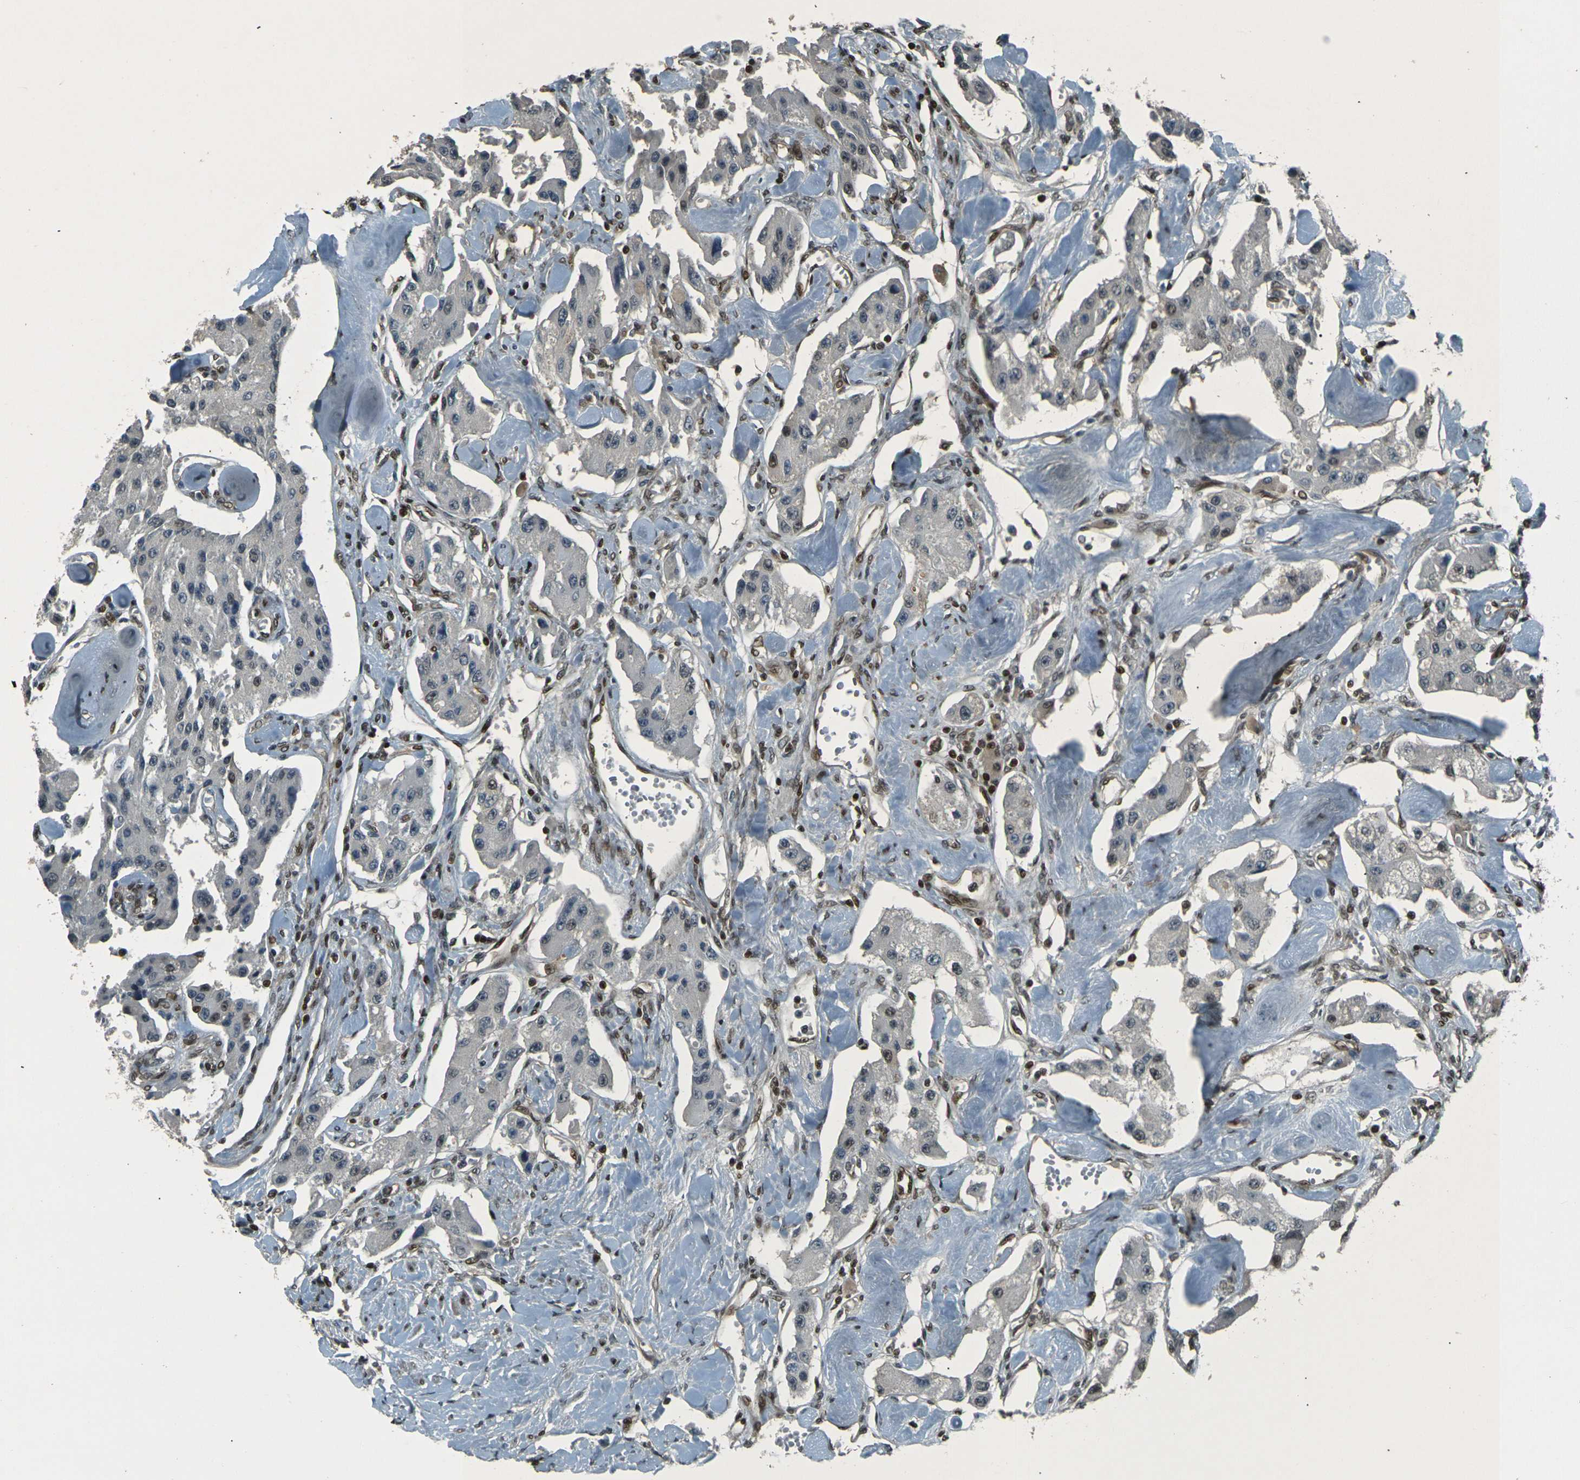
{"staining": {"intensity": "weak", "quantity": "<25%", "location": "nuclear"}, "tissue": "carcinoid", "cell_type": "Tumor cells", "image_type": "cancer", "snomed": [{"axis": "morphology", "description": "Carcinoid, malignant, NOS"}, {"axis": "topography", "description": "Pancreas"}], "caption": "Tumor cells are negative for protein expression in human malignant carcinoid.", "gene": "NHEJ1", "patient": {"sex": "male", "age": 41}}